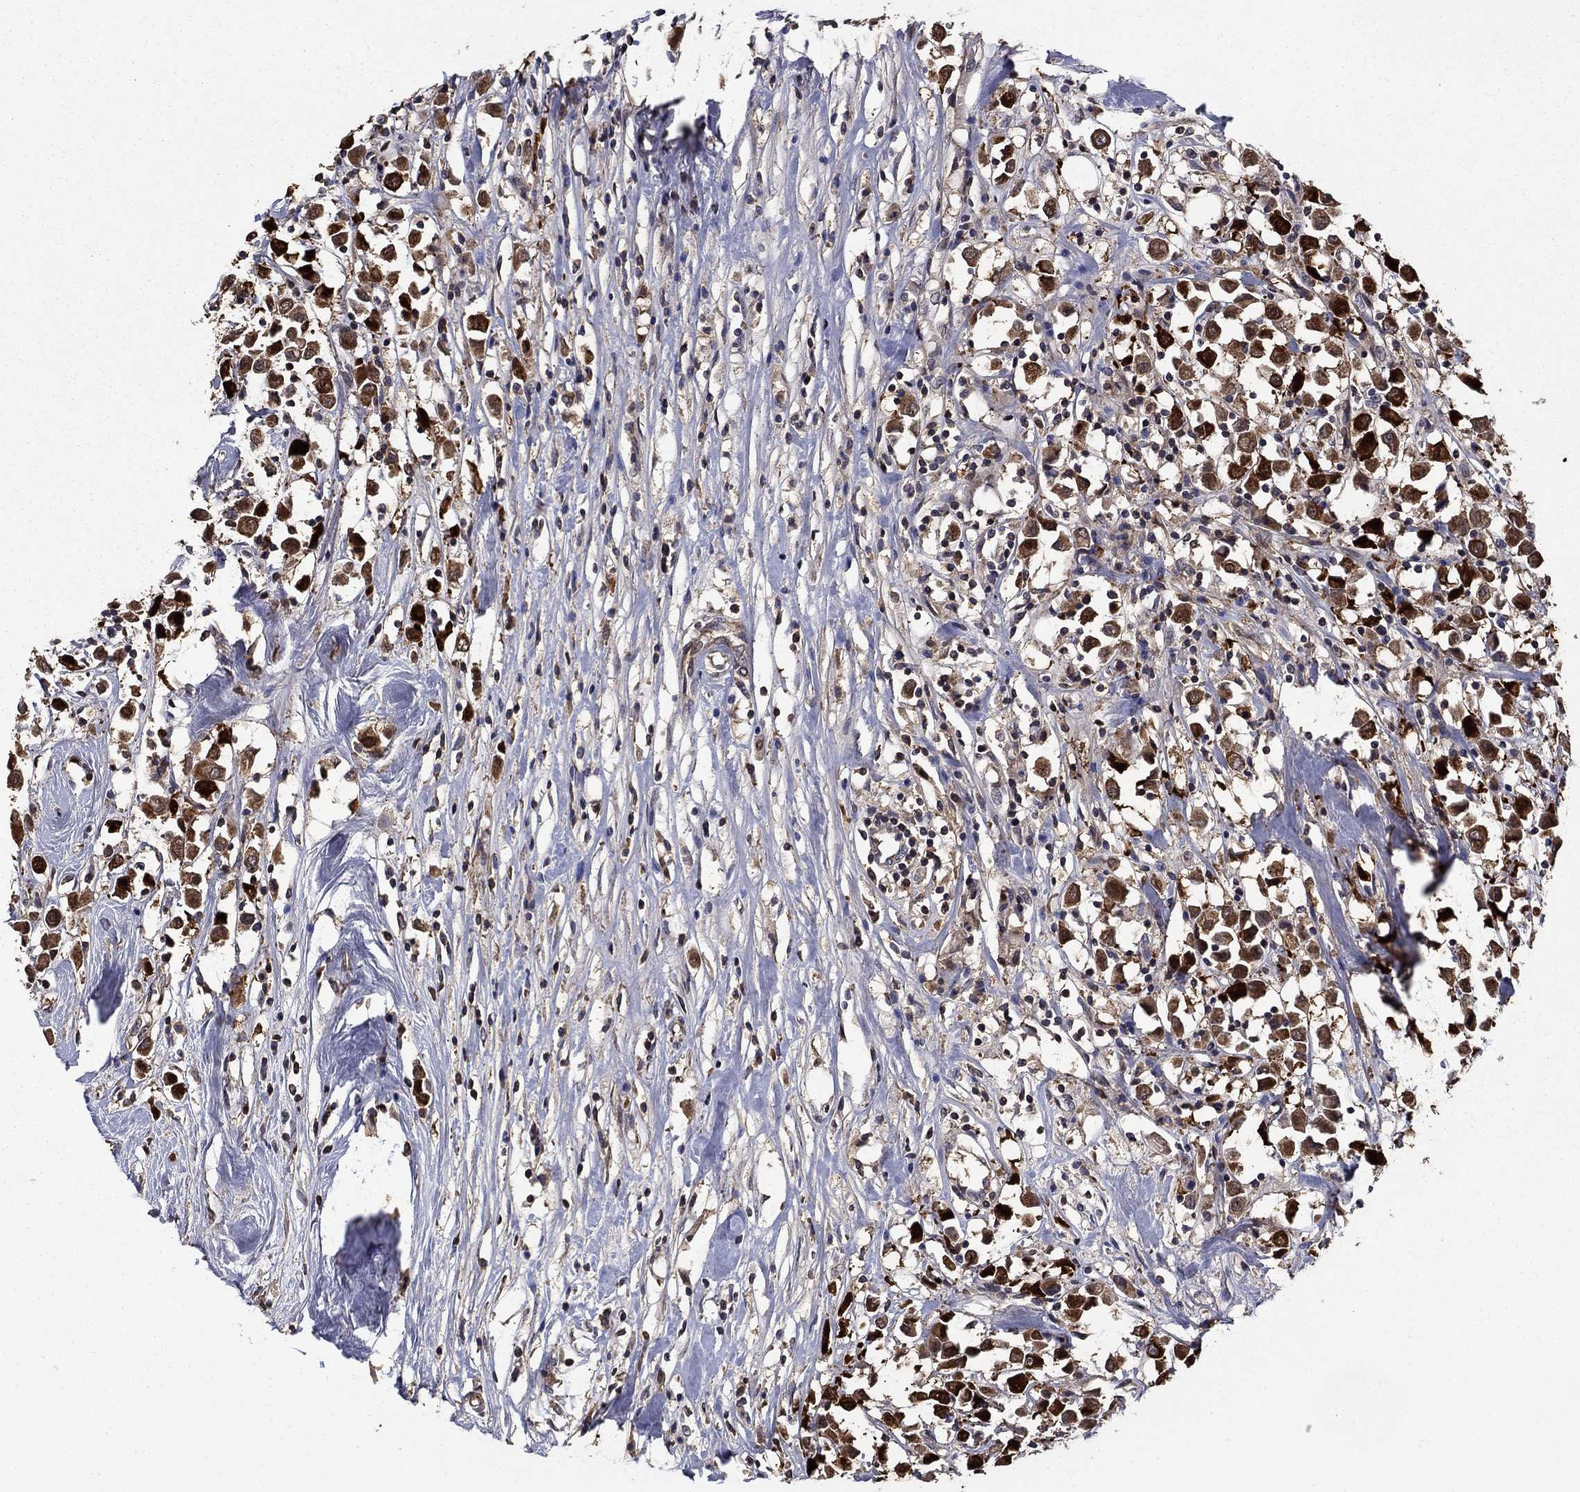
{"staining": {"intensity": "strong", "quantity": ">75%", "location": "cytoplasmic/membranous"}, "tissue": "breast cancer", "cell_type": "Tumor cells", "image_type": "cancer", "snomed": [{"axis": "morphology", "description": "Duct carcinoma"}, {"axis": "topography", "description": "Breast"}], "caption": "Immunohistochemical staining of intraductal carcinoma (breast) displays high levels of strong cytoplasmic/membranous staining in about >75% of tumor cells.", "gene": "DVL1", "patient": {"sex": "female", "age": 61}}